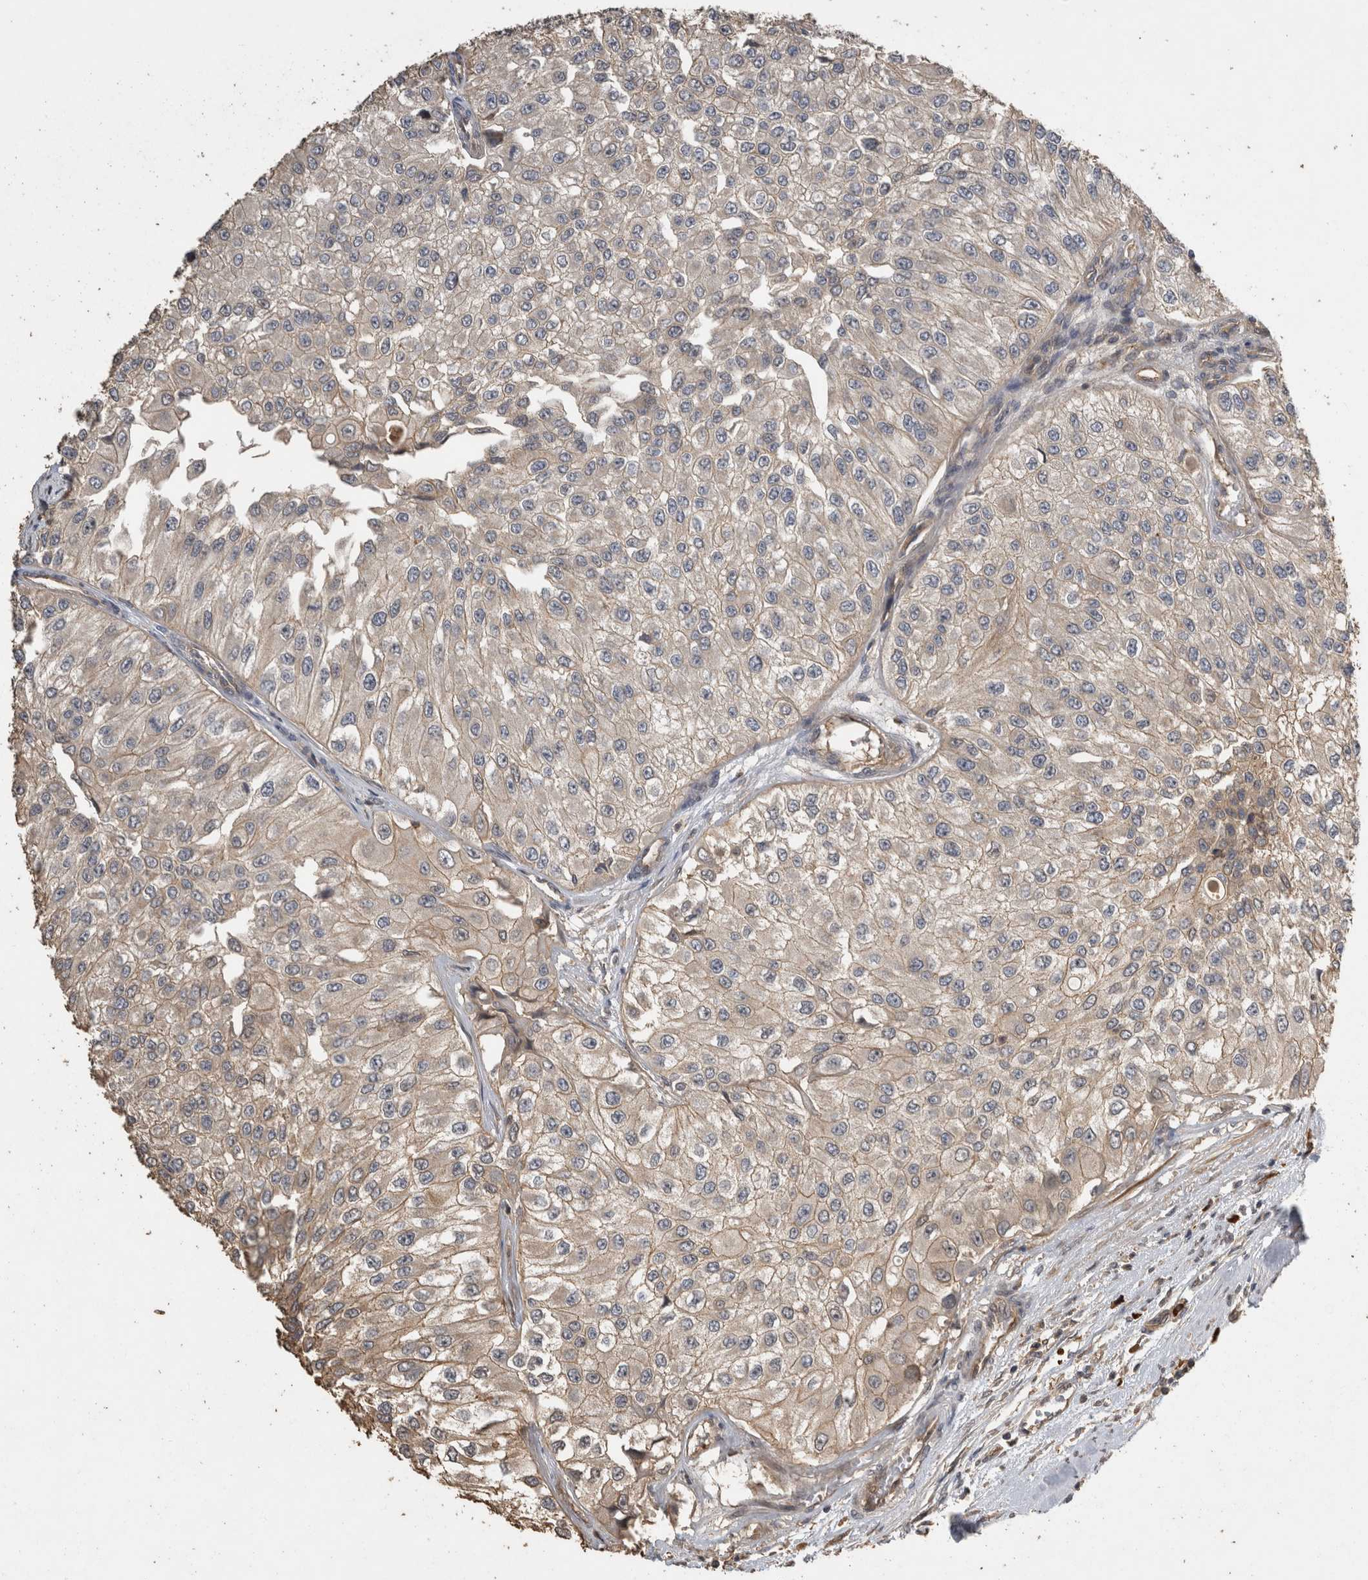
{"staining": {"intensity": "weak", "quantity": "25%-75%", "location": "cytoplasmic/membranous"}, "tissue": "urothelial cancer", "cell_type": "Tumor cells", "image_type": "cancer", "snomed": [{"axis": "morphology", "description": "Urothelial carcinoma, High grade"}, {"axis": "topography", "description": "Kidney"}, {"axis": "topography", "description": "Urinary bladder"}], "caption": "Immunohistochemical staining of urothelial cancer displays low levels of weak cytoplasmic/membranous protein expression in approximately 25%-75% of tumor cells.", "gene": "RHPN1", "patient": {"sex": "male", "age": 77}}